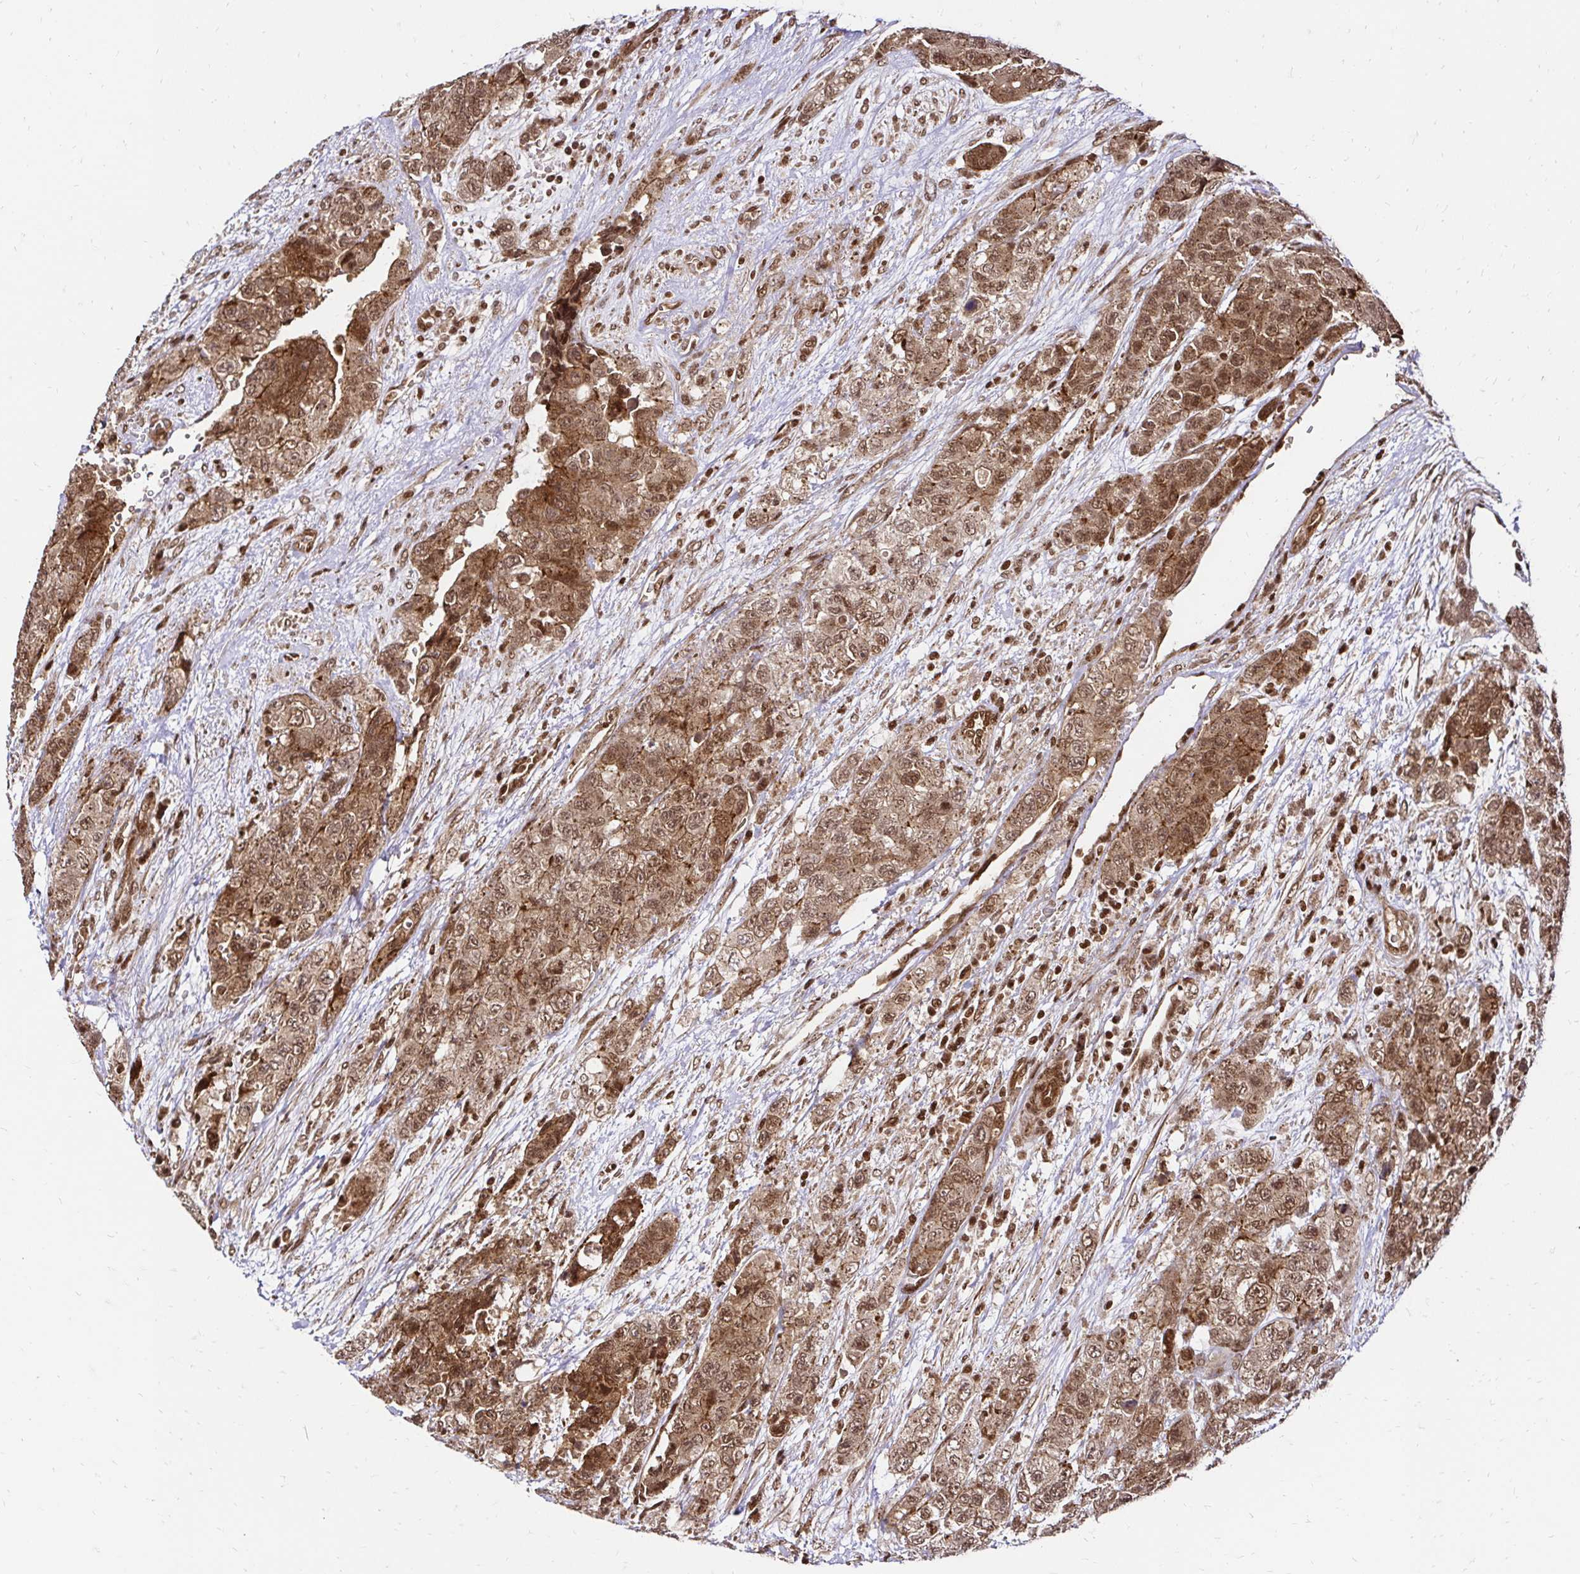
{"staining": {"intensity": "moderate", "quantity": ">75%", "location": "cytoplasmic/membranous,nuclear"}, "tissue": "urothelial cancer", "cell_type": "Tumor cells", "image_type": "cancer", "snomed": [{"axis": "morphology", "description": "Urothelial carcinoma, High grade"}, {"axis": "topography", "description": "Urinary bladder"}], "caption": "Urothelial cancer stained with a brown dye reveals moderate cytoplasmic/membranous and nuclear positive expression in approximately >75% of tumor cells.", "gene": "GLYR1", "patient": {"sex": "female", "age": 78}}